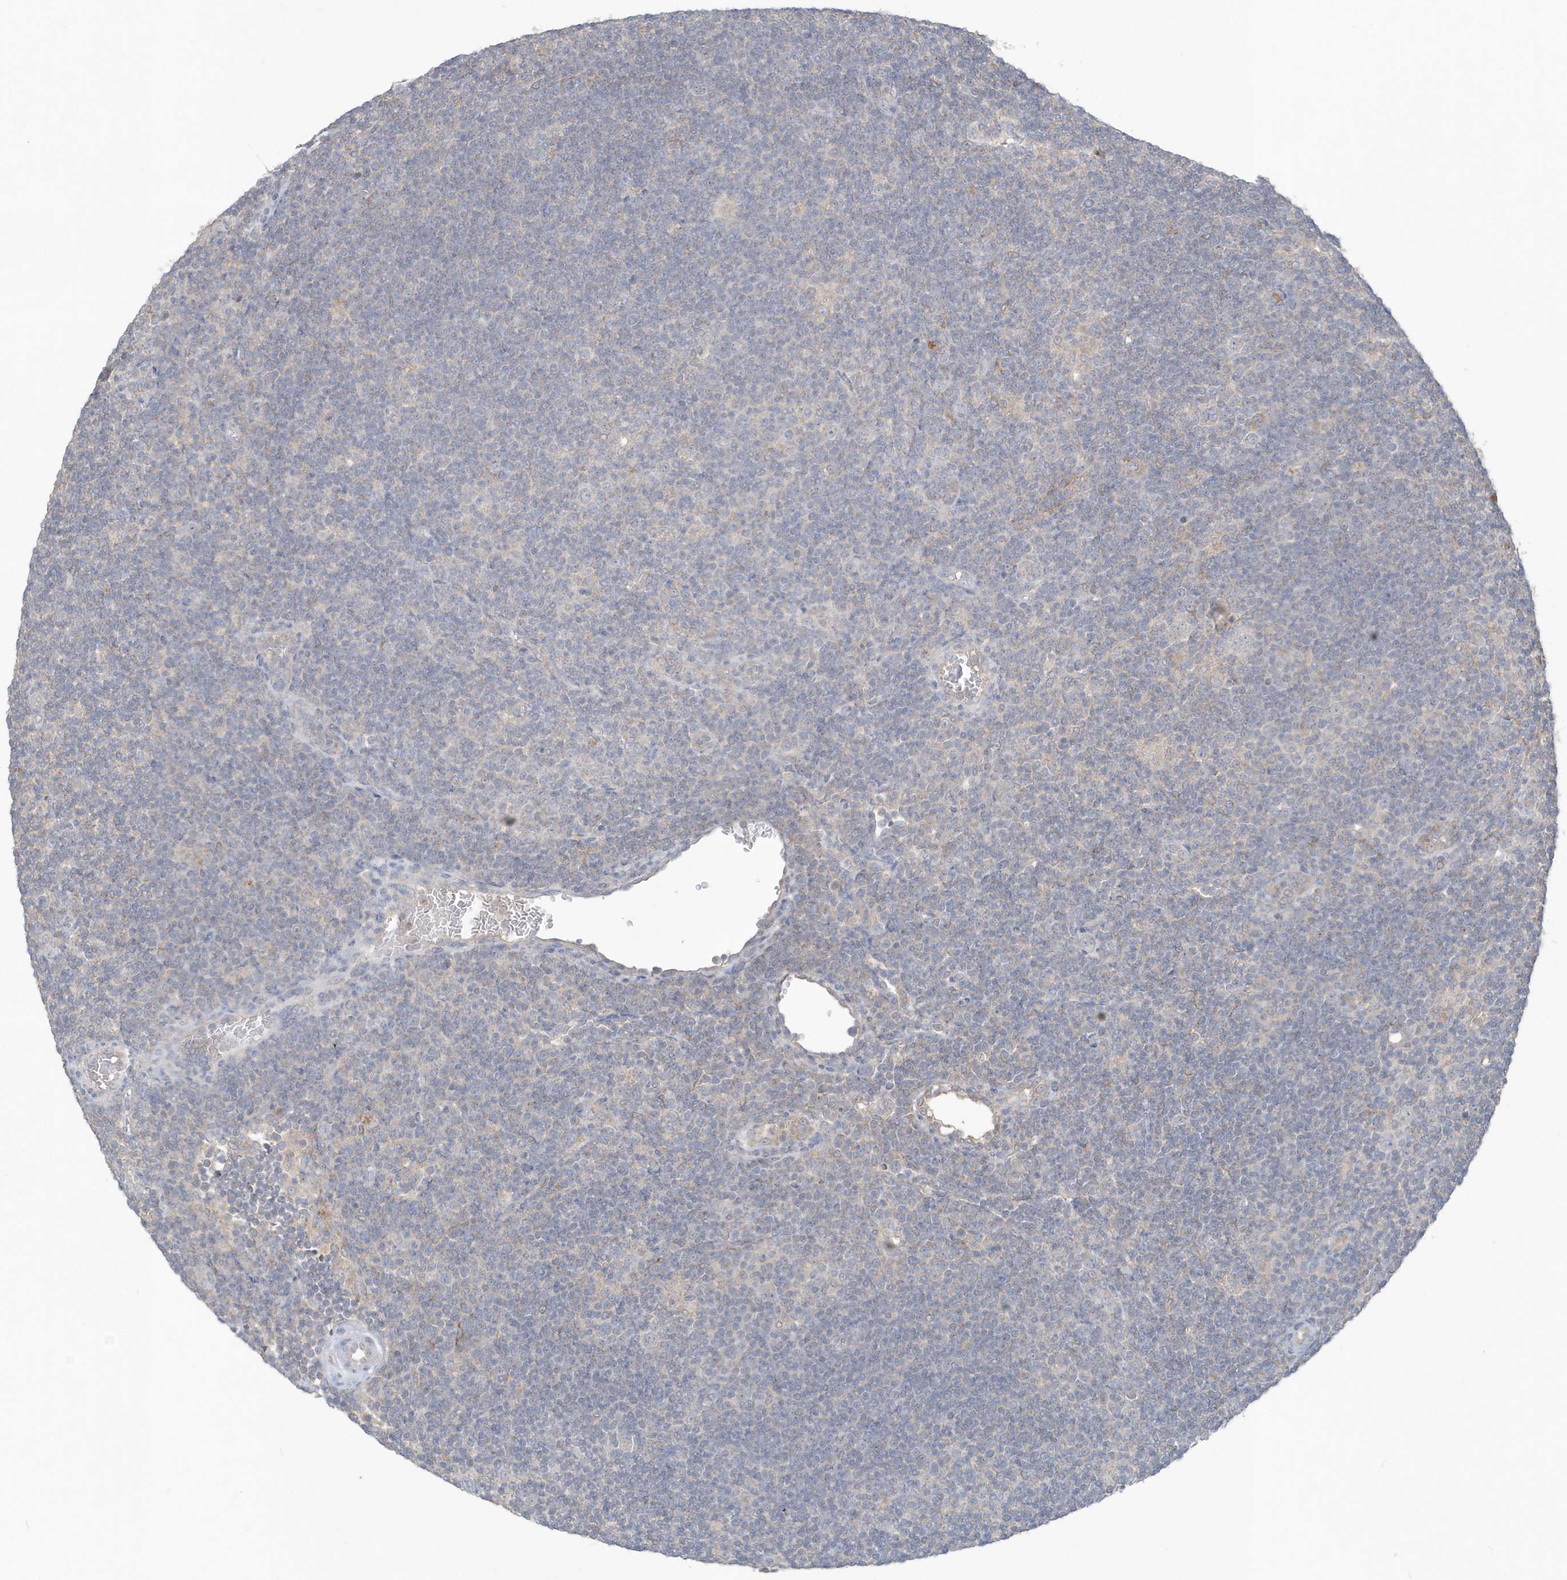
{"staining": {"intensity": "weak", "quantity": "<25%", "location": "cytoplasmic/membranous"}, "tissue": "lymphoma", "cell_type": "Tumor cells", "image_type": "cancer", "snomed": [{"axis": "morphology", "description": "Hodgkin's disease, NOS"}, {"axis": "topography", "description": "Lymph node"}], "caption": "Lymphoma was stained to show a protein in brown. There is no significant expression in tumor cells.", "gene": "C1RL", "patient": {"sex": "female", "age": 57}}